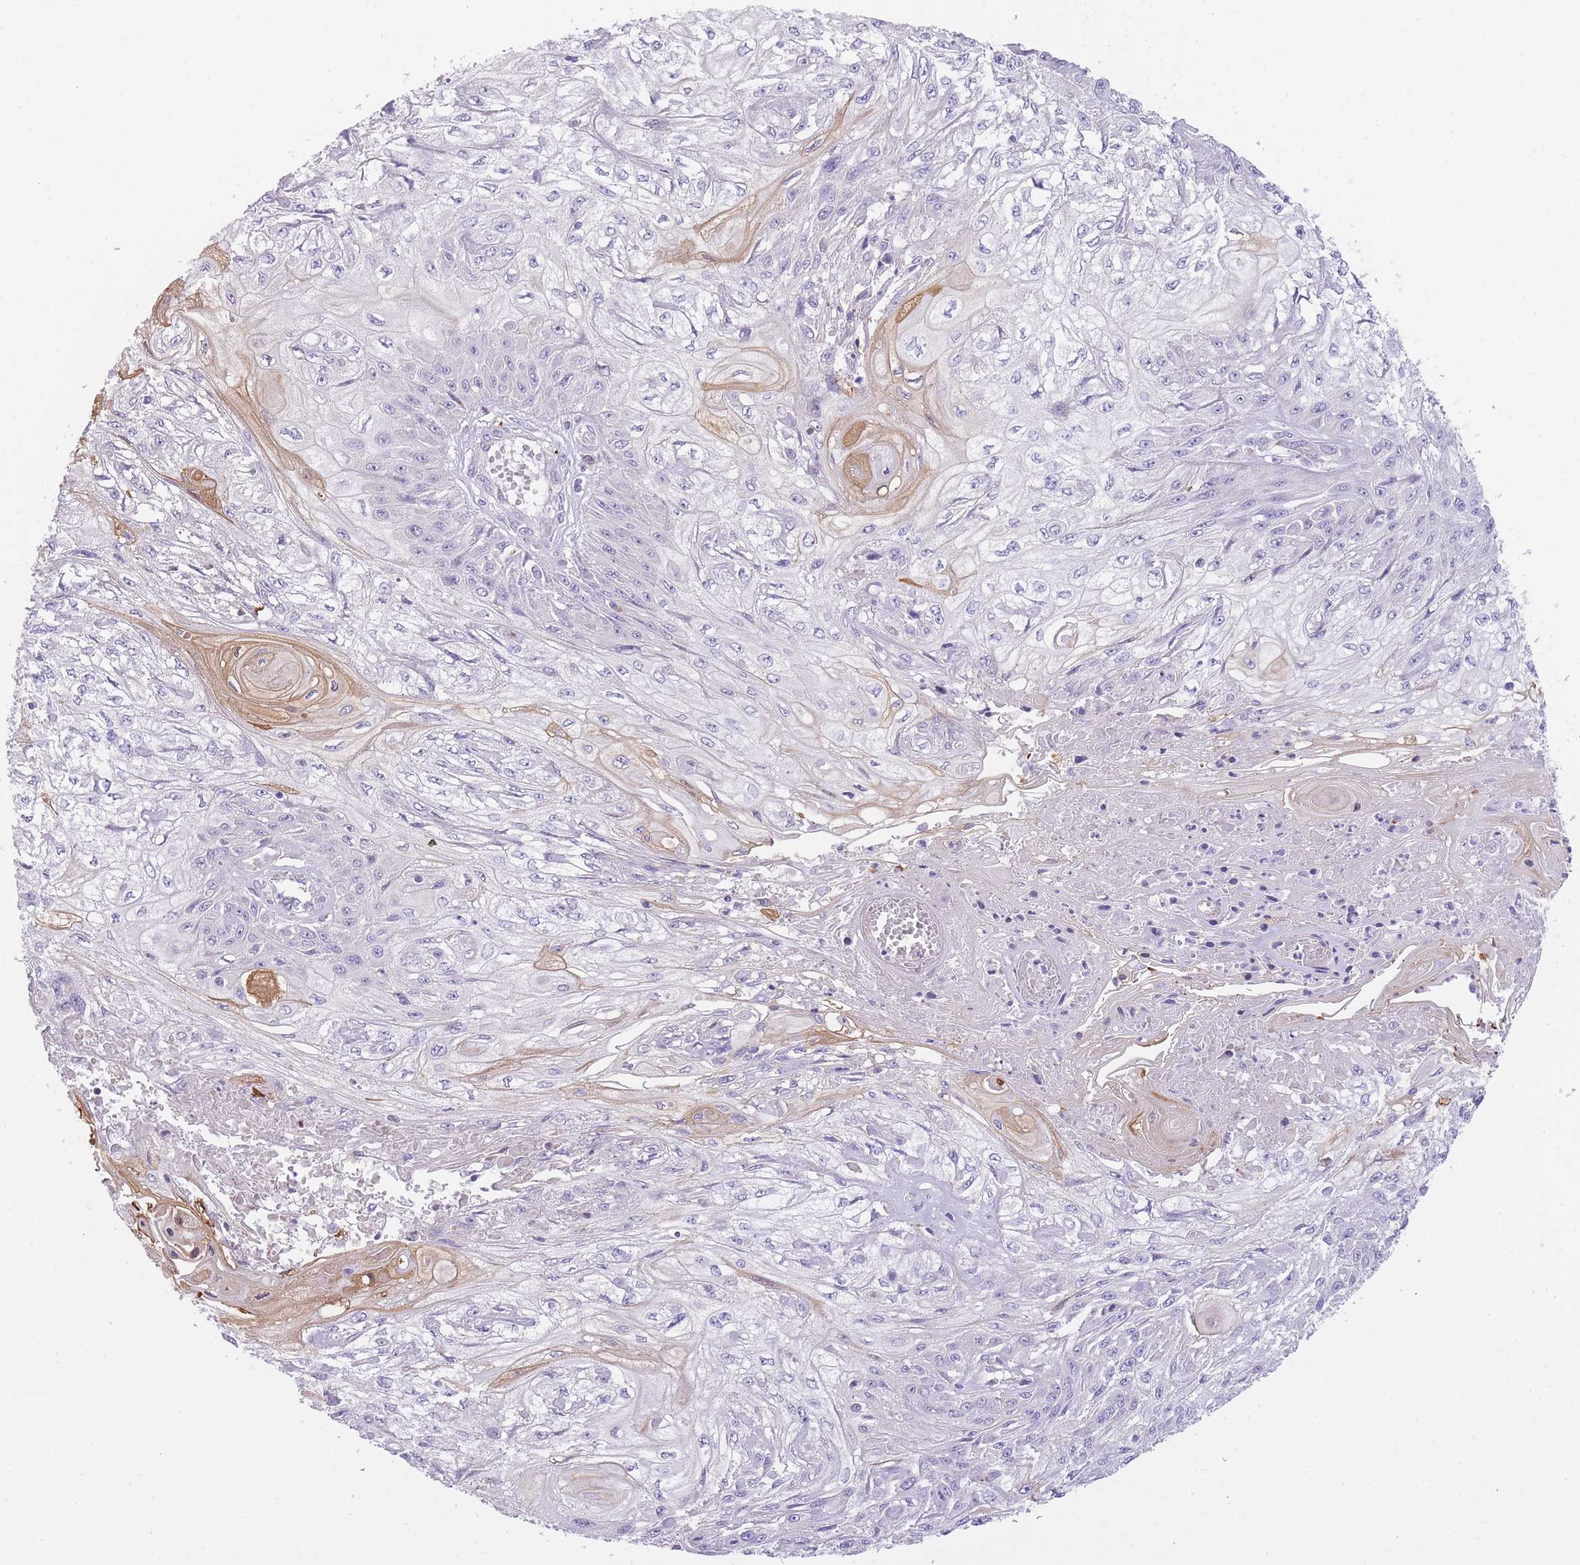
{"staining": {"intensity": "negative", "quantity": "none", "location": "none"}, "tissue": "skin cancer", "cell_type": "Tumor cells", "image_type": "cancer", "snomed": [{"axis": "morphology", "description": "Squamous cell carcinoma, NOS"}, {"axis": "morphology", "description": "Squamous cell carcinoma, metastatic, NOS"}, {"axis": "topography", "description": "Skin"}, {"axis": "topography", "description": "Lymph node"}], "caption": "High magnification brightfield microscopy of skin cancer (metastatic squamous cell carcinoma) stained with DAB (brown) and counterstained with hematoxylin (blue): tumor cells show no significant positivity.", "gene": "IMPG1", "patient": {"sex": "male", "age": 75}}